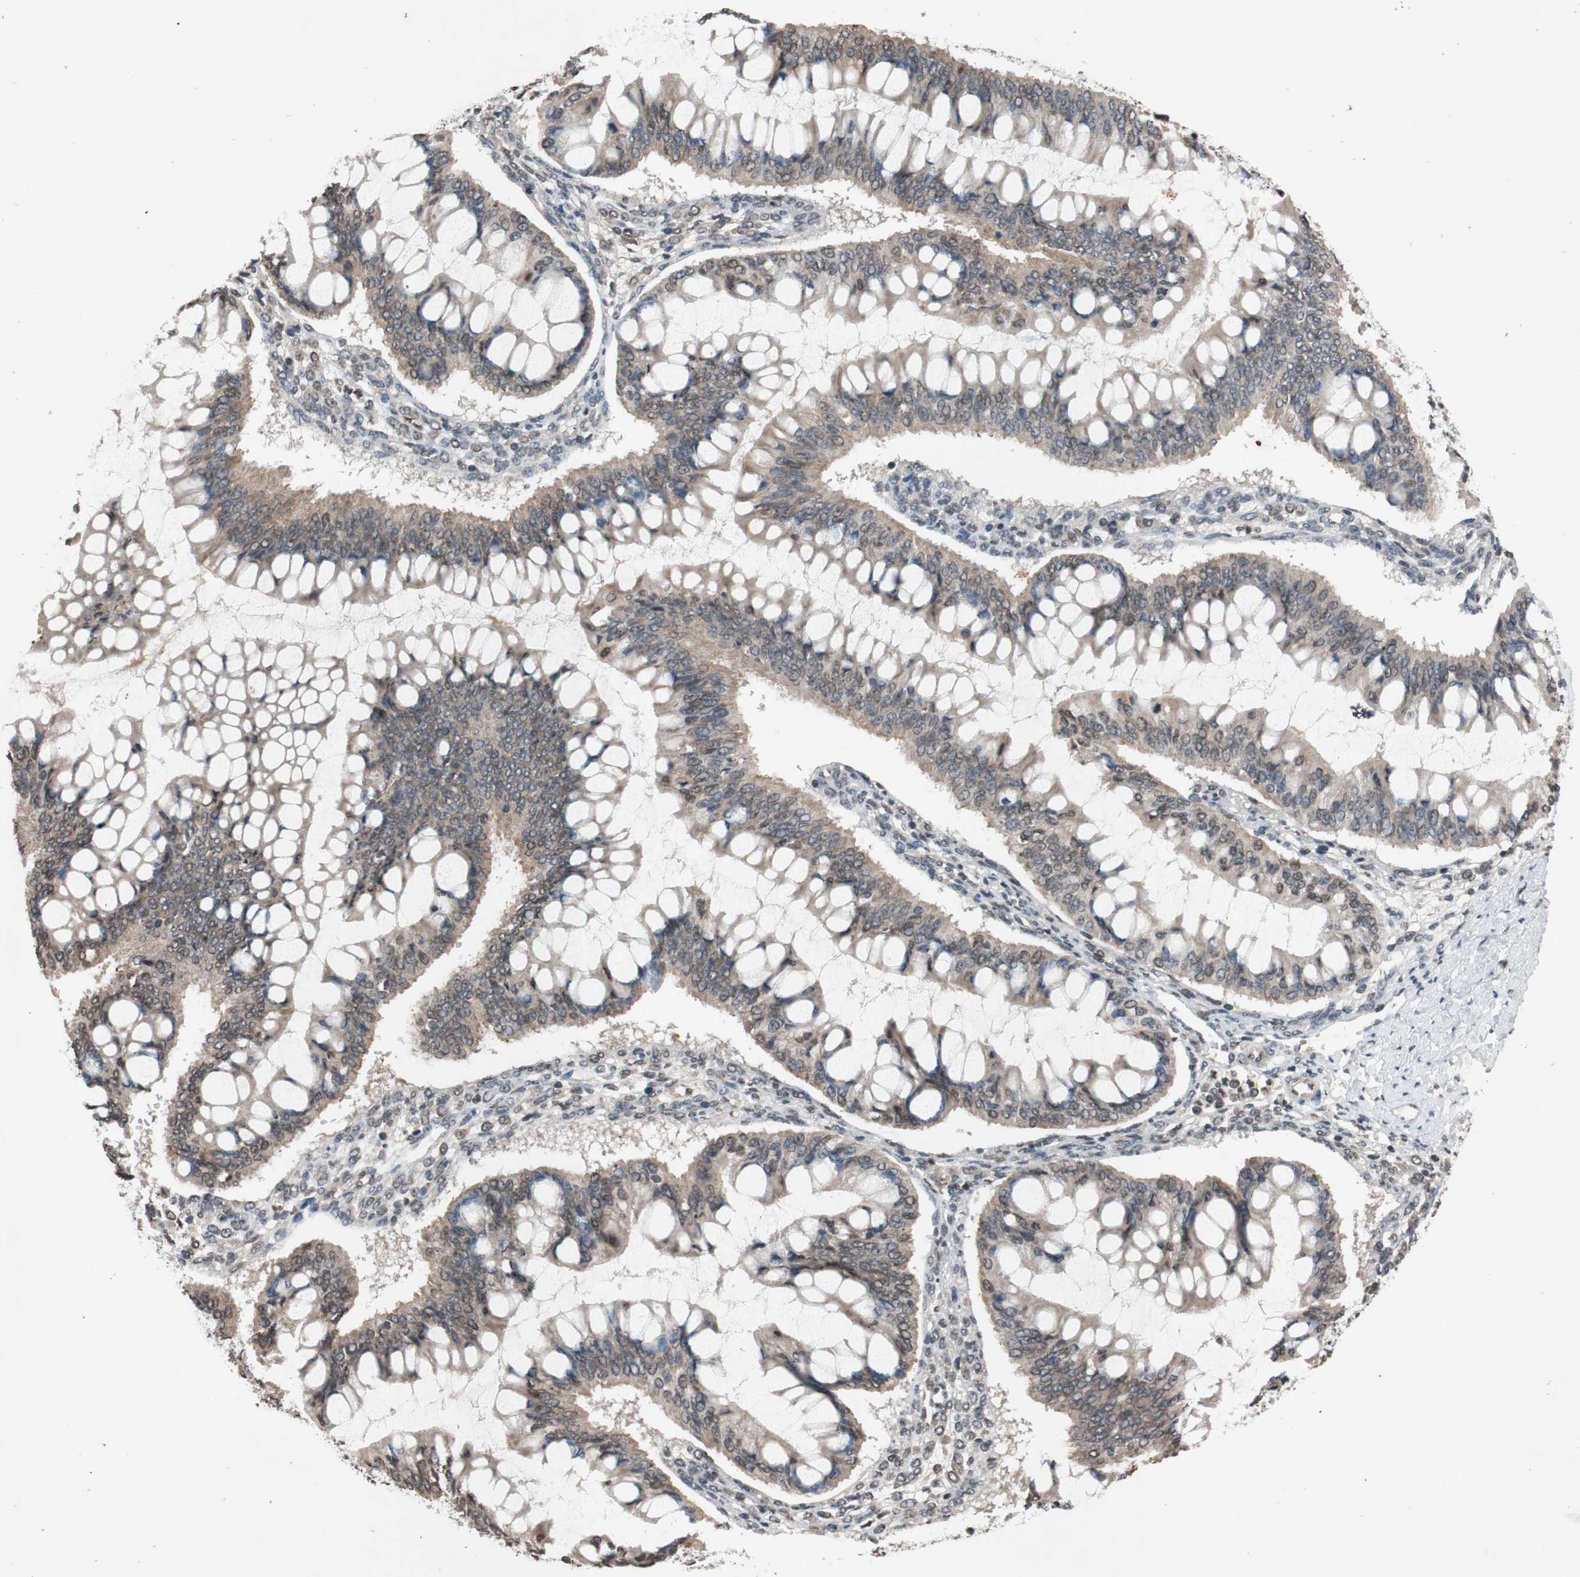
{"staining": {"intensity": "weak", "quantity": "25%-75%", "location": "cytoplasmic/membranous,nuclear"}, "tissue": "ovarian cancer", "cell_type": "Tumor cells", "image_type": "cancer", "snomed": [{"axis": "morphology", "description": "Cystadenocarcinoma, mucinous, NOS"}, {"axis": "topography", "description": "Ovary"}], "caption": "Brown immunohistochemical staining in ovarian cancer (mucinous cystadenocarcinoma) displays weak cytoplasmic/membranous and nuclear positivity in approximately 25%-75% of tumor cells.", "gene": "MCM6", "patient": {"sex": "female", "age": 73}}